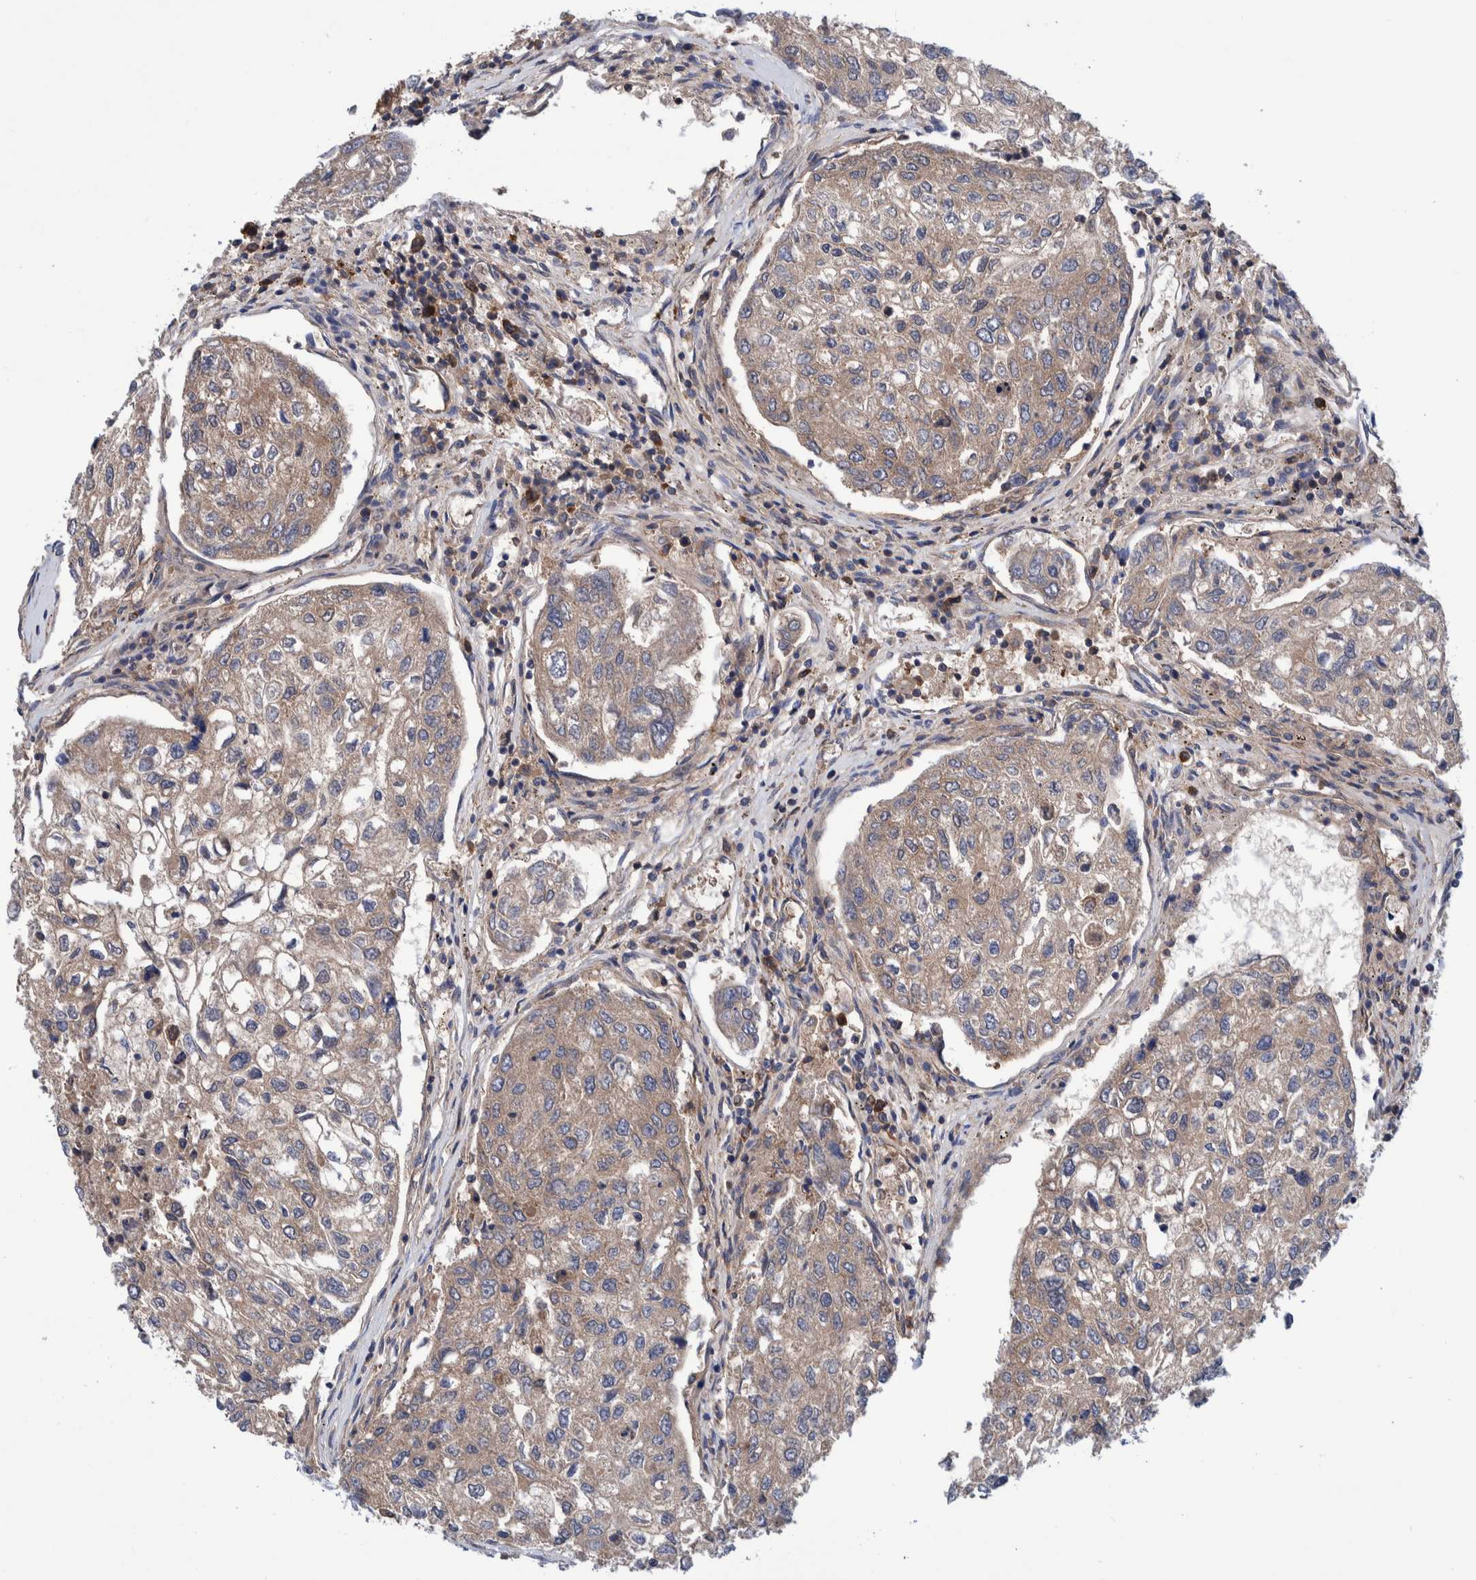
{"staining": {"intensity": "weak", "quantity": ">75%", "location": "cytoplasmic/membranous"}, "tissue": "urothelial cancer", "cell_type": "Tumor cells", "image_type": "cancer", "snomed": [{"axis": "morphology", "description": "Urothelial carcinoma, High grade"}, {"axis": "topography", "description": "Lymph node"}, {"axis": "topography", "description": "Urinary bladder"}], "caption": "Urothelial cancer was stained to show a protein in brown. There is low levels of weak cytoplasmic/membranous staining in approximately >75% of tumor cells. The staining was performed using DAB (3,3'-diaminobenzidine) to visualize the protein expression in brown, while the nuclei were stained in blue with hematoxylin (Magnification: 20x).", "gene": "PFAS", "patient": {"sex": "male", "age": 51}}